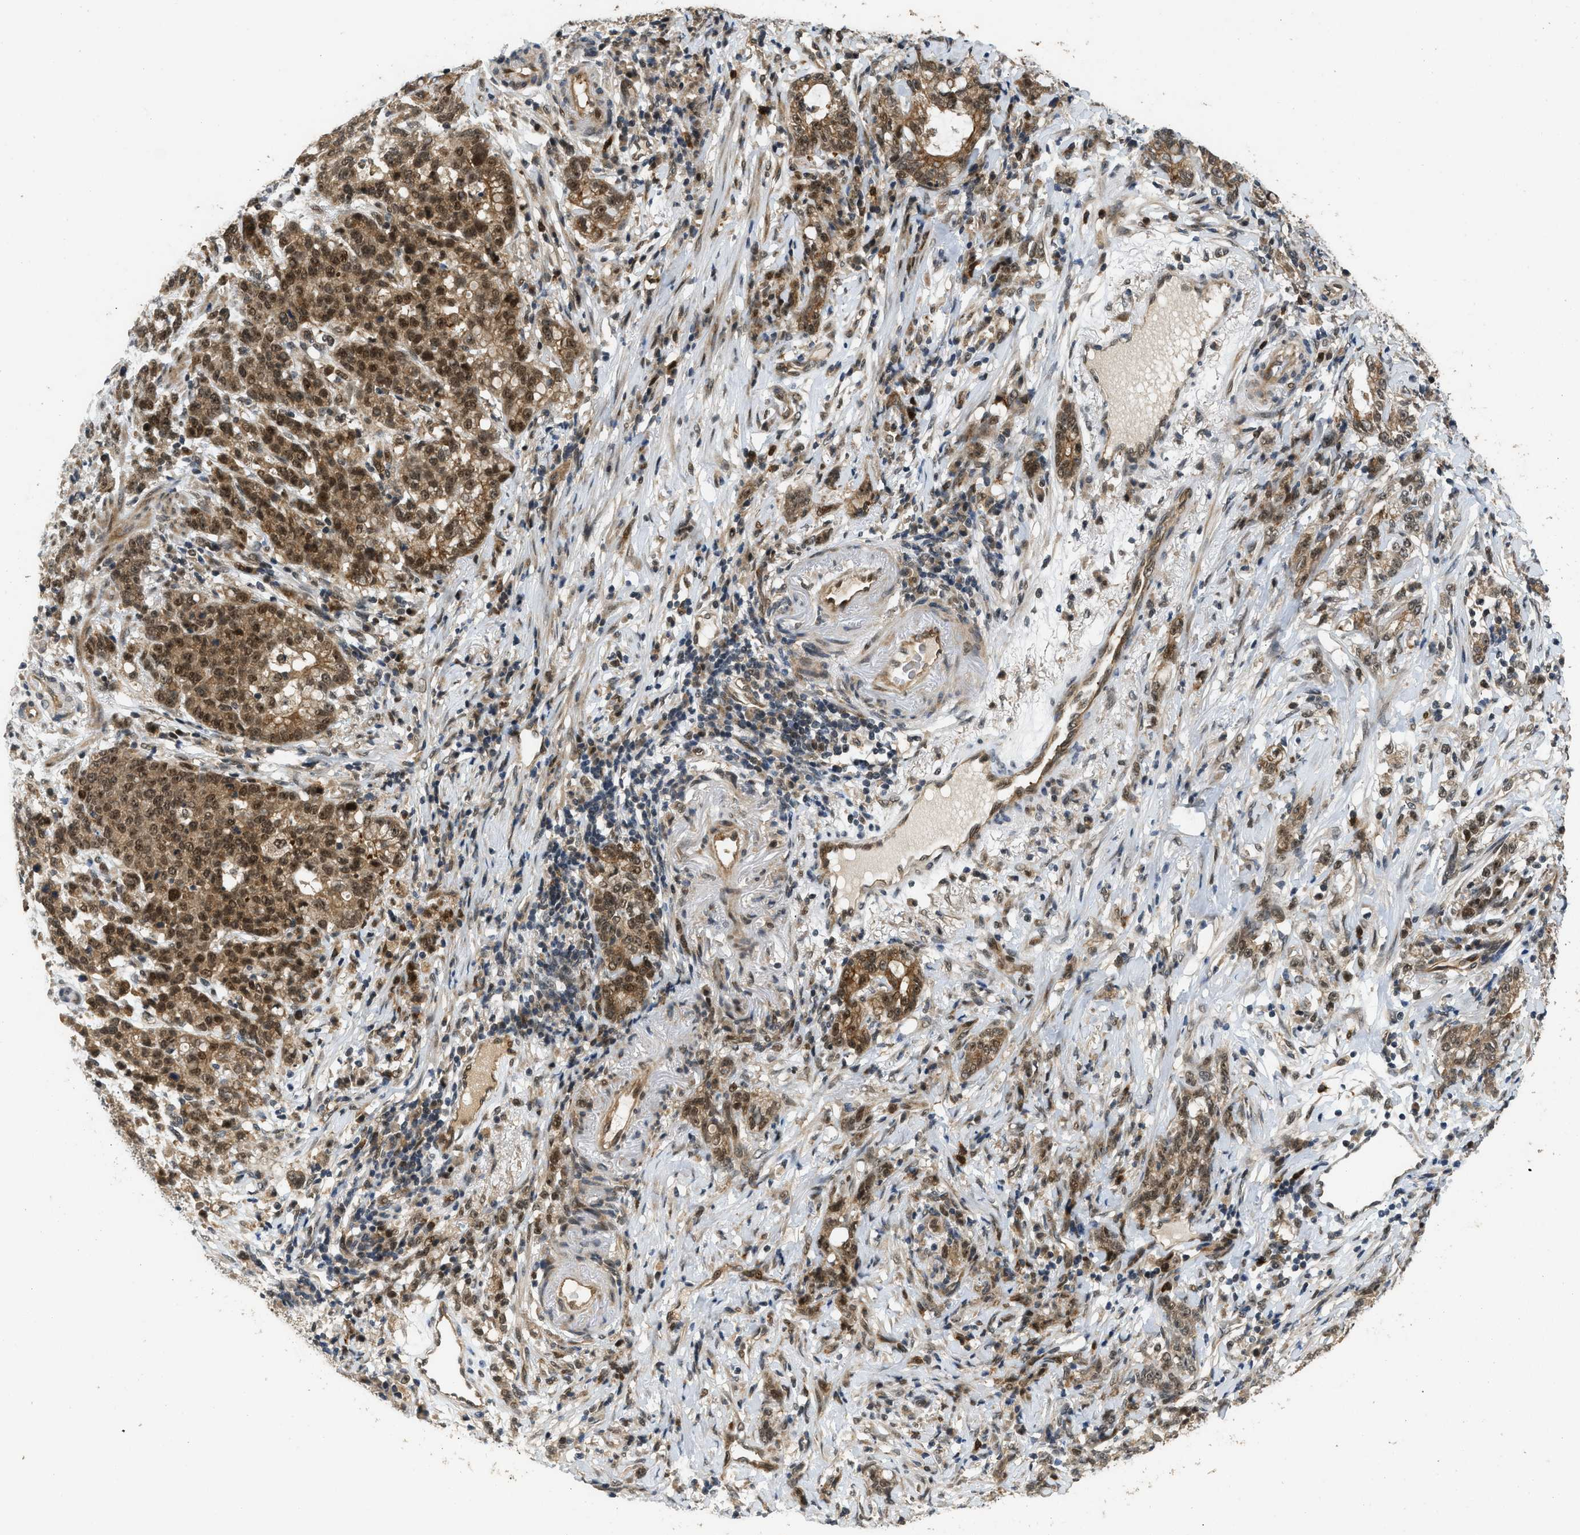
{"staining": {"intensity": "moderate", "quantity": ">75%", "location": "cytoplasmic/membranous,nuclear"}, "tissue": "stomach cancer", "cell_type": "Tumor cells", "image_type": "cancer", "snomed": [{"axis": "morphology", "description": "Adenocarcinoma, NOS"}, {"axis": "topography", "description": "Stomach, lower"}], "caption": "Stomach cancer stained for a protein (brown) displays moderate cytoplasmic/membranous and nuclear positive positivity in about >75% of tumor cells.", "gene": "GET1", "patient": {"sex": "male", "age": 88}}